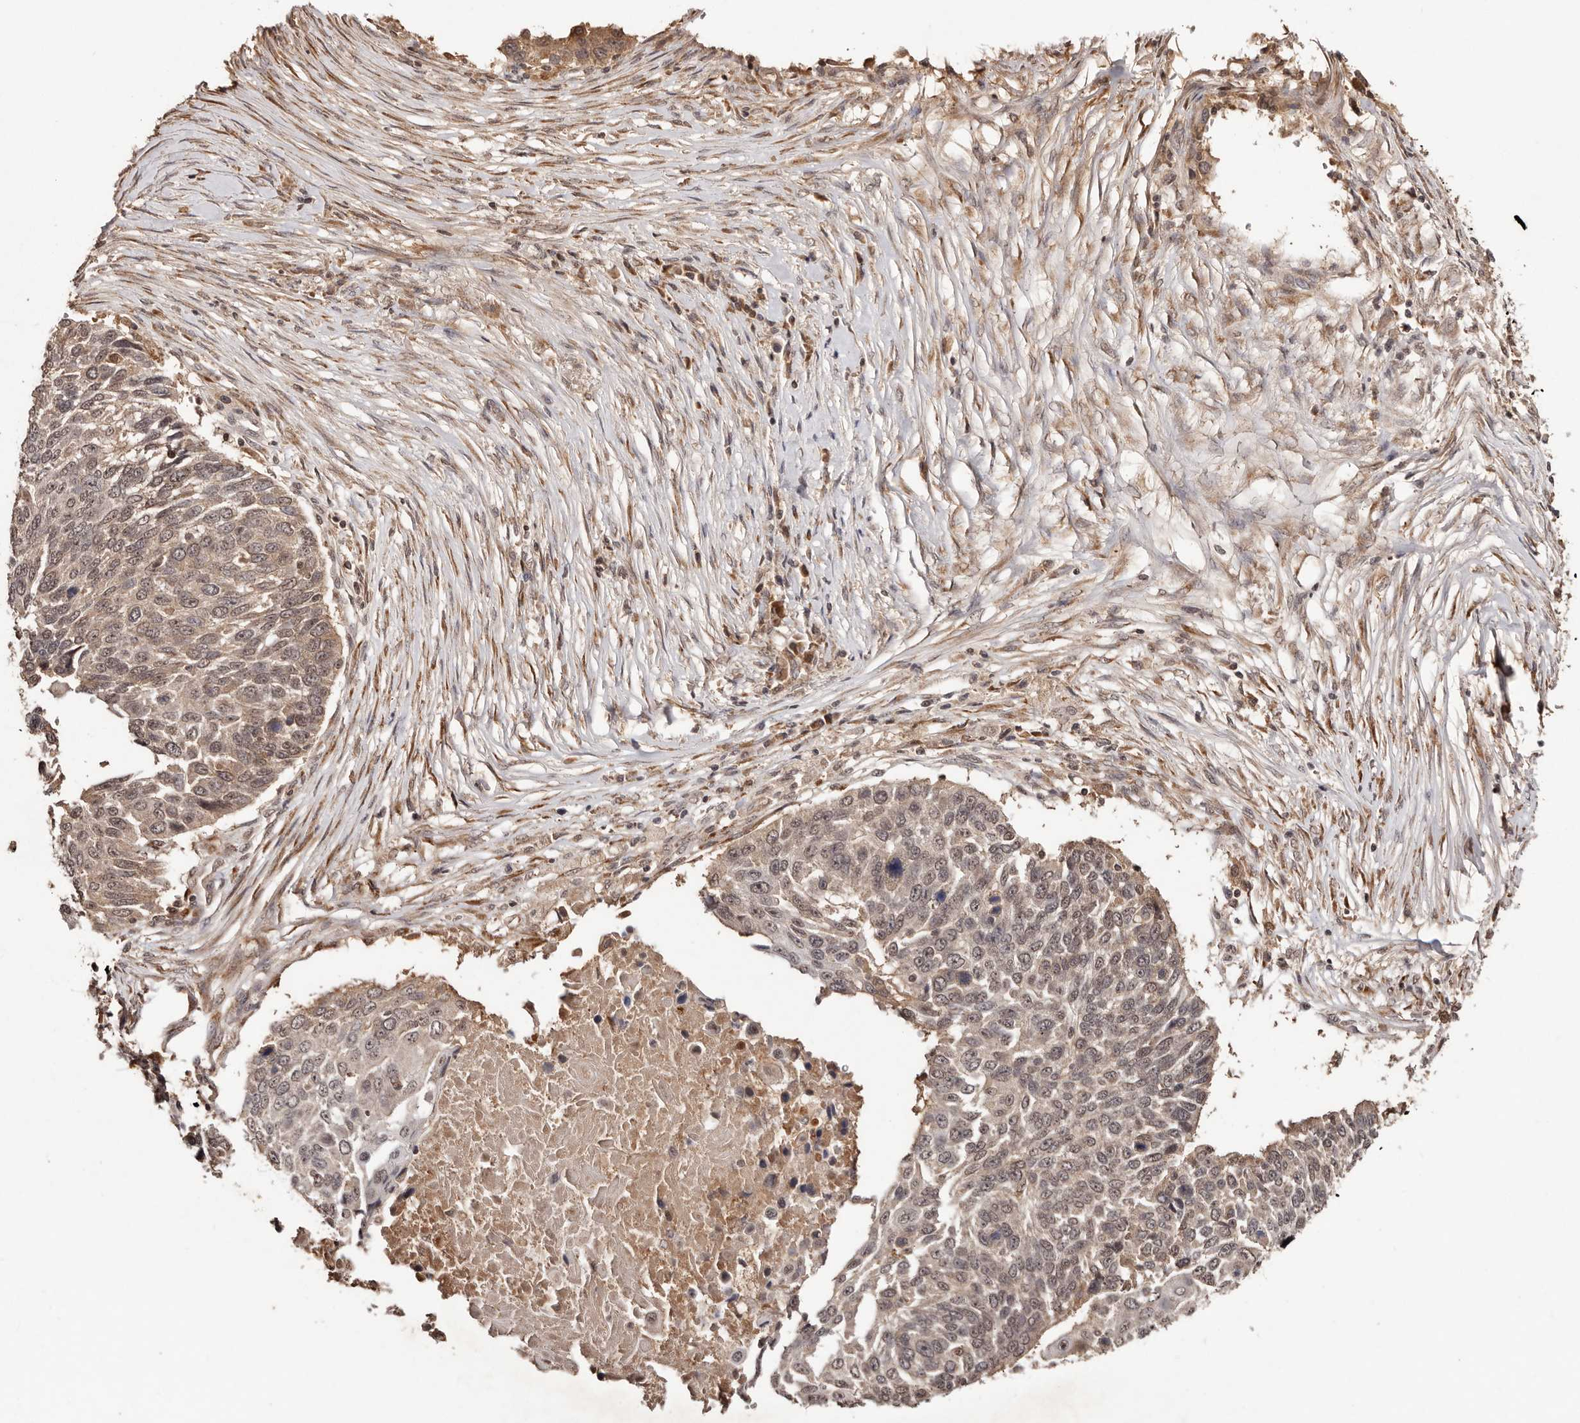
{"staining": {"intensity": "weak", "quantity": ">75%", "location": "cytoplasmic/membranous,nuclear"}, "tissue": "lung cancer", "cell_type": "Tumor cells", "image_type": "cancer", "snomed": [{"axis": "morphology", "description": "Squamous cell carcinoma, NOS"}, {"axis": "topography", "description": "Lung"}], "caption": "Tumor cells demonstrate low levels of weak cytoplasmic/membranous and nuclear staining in about >75% of cells in squamous cell carcinoma (lung).", "gene": "BICRAL", "patient": {"sex": "male", "age": 66}}